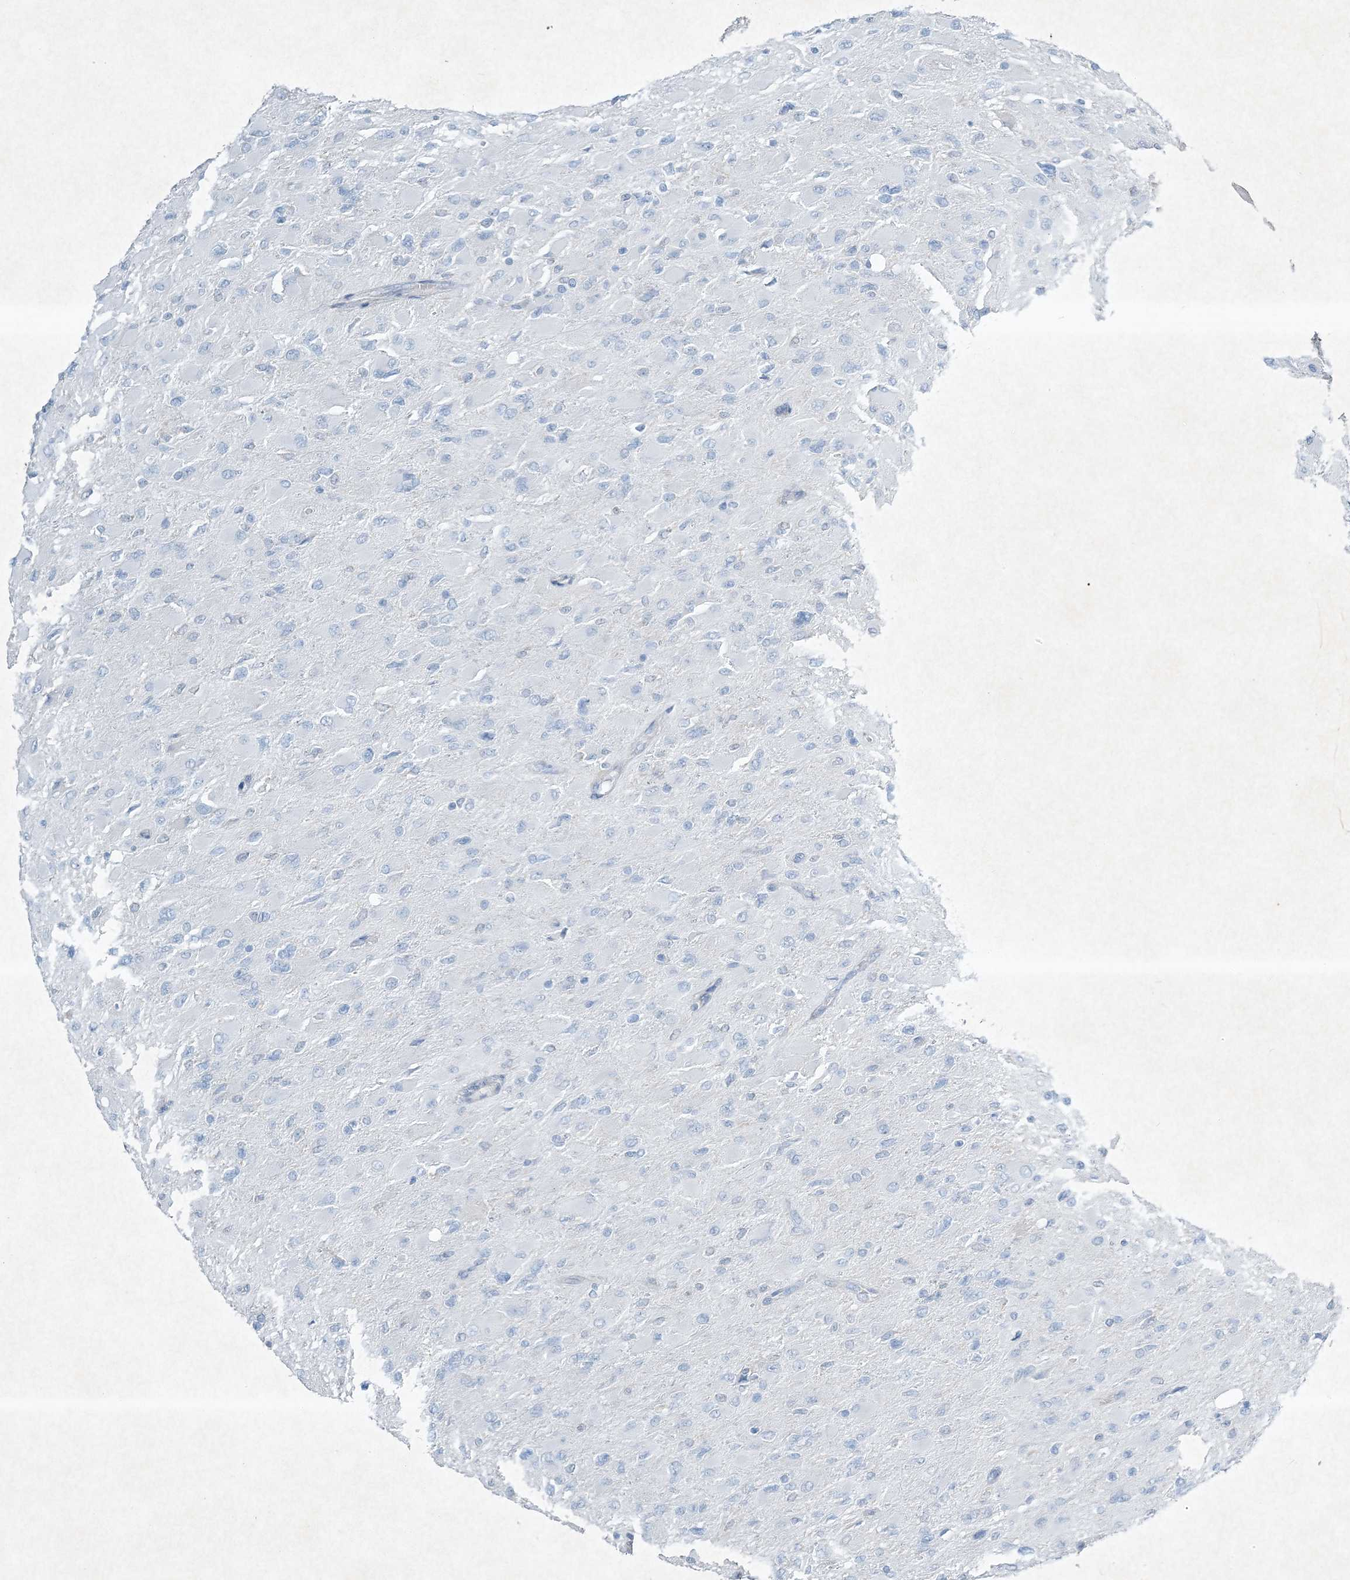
{"staining": {"intensity": "negative", "quantity": "none", "location": "none"}, "tissue": "glioma", "cell_type": "Tumor cells", "image_type": "cancer", "snomed": [{"axis": "morphology", "description": "Glioma, malignant, High grade"}, {"axis": "topography", "description": "Cerebral cortex"}], "caption": "A histopathology image of malignant glioma (high-grade) stained for a protein reveals no brown staining in tumor cells. (DAB immunohistochemistry (IHC), high magnification).", "gene": "PGM5", "patient": {"sex": "female", "age": 36}}